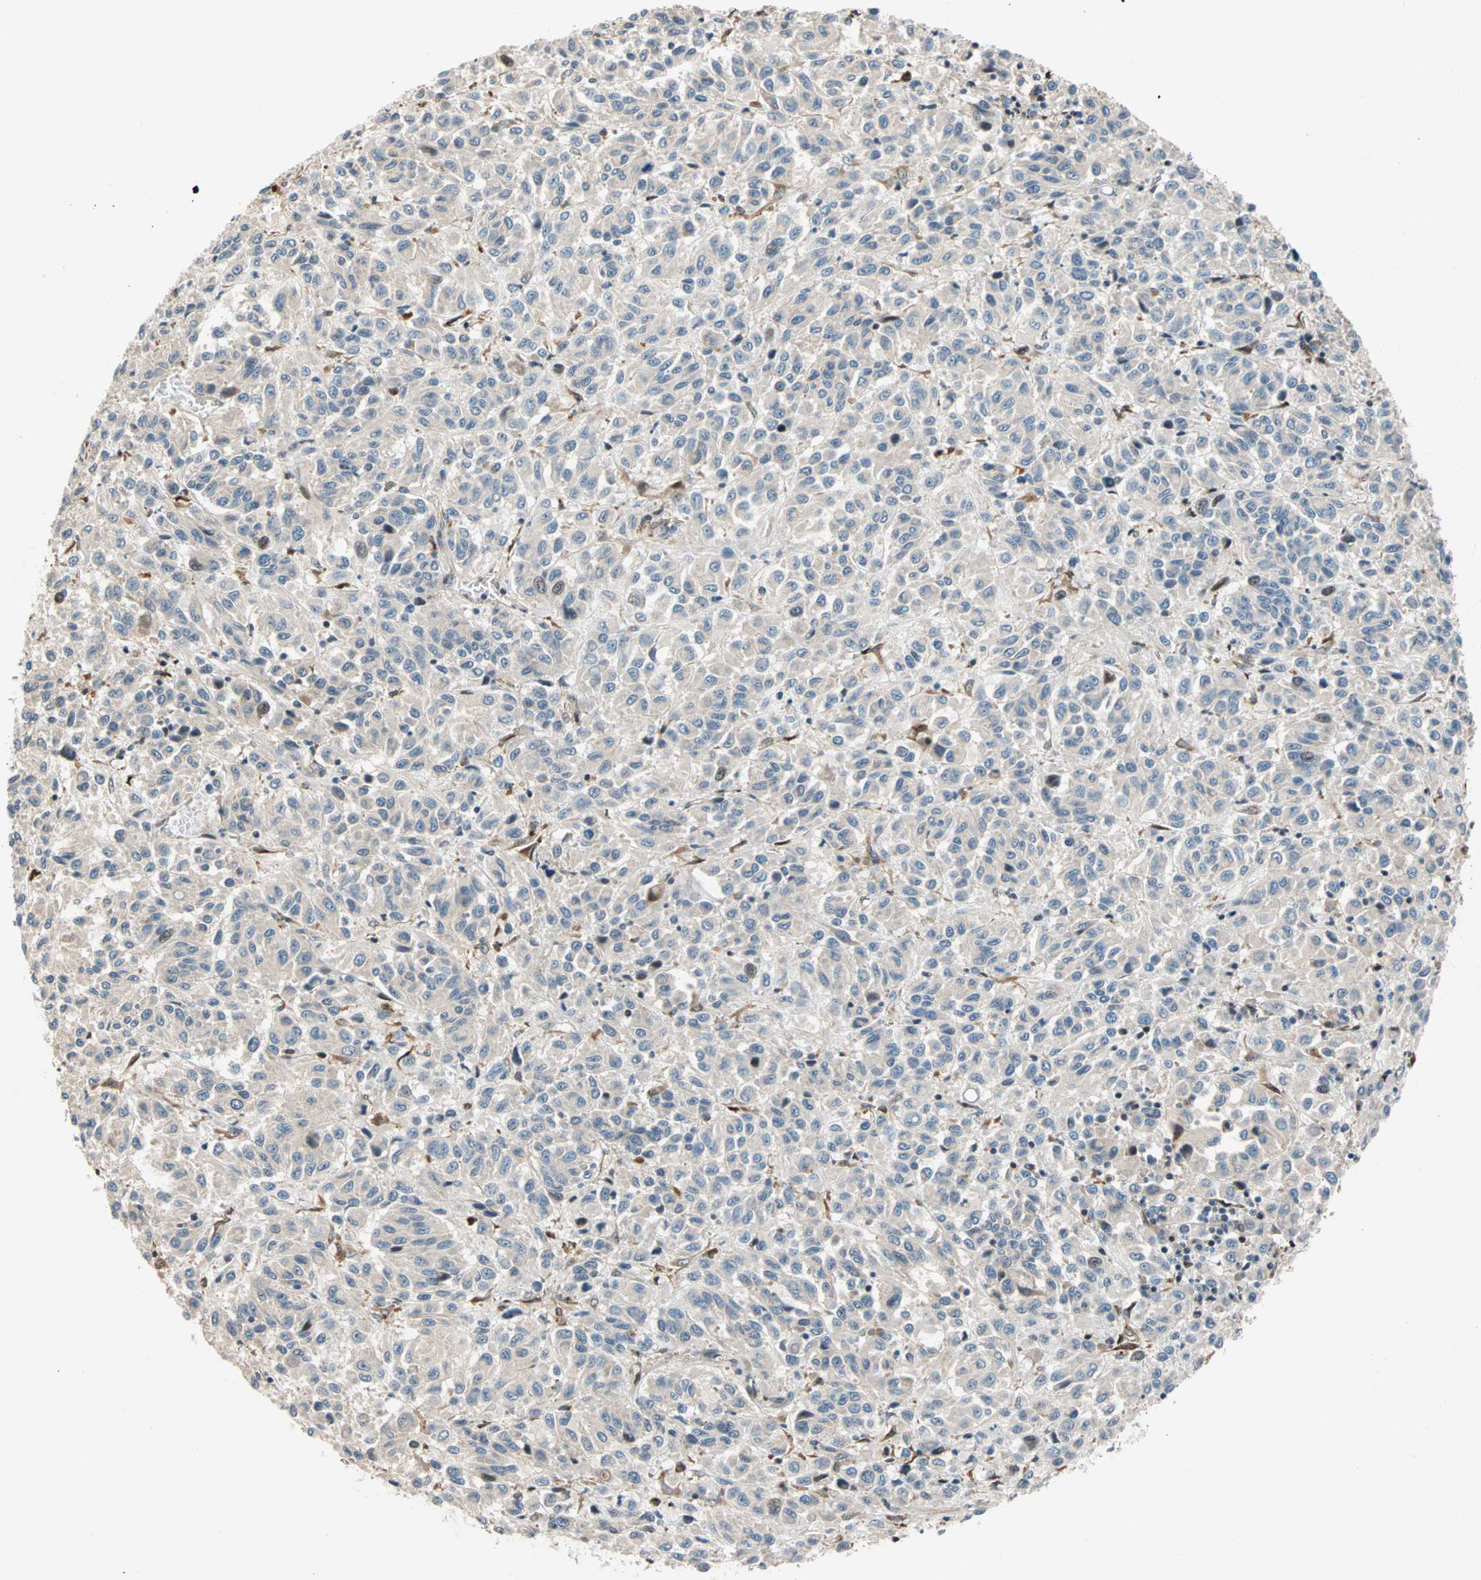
{"staining": {"intensity": "negative", "quantity": "none", "location": "none"}, "tissue": "melanoma", "cell_type": "Tumor cells", "image_type": "cancer", "snomed": [{"axis": "morphology", "description": "Malignant melanoma, Metastatic site"}, {"axis": "topography", "description": "Lung"}], "caption": "Immunohistochemistry image of melanoma stained for a protein (brown), which demonstrates no positivity in tumor cells.", "gene": "HECW1", "patient": {"sex": "male", "age": 64}}